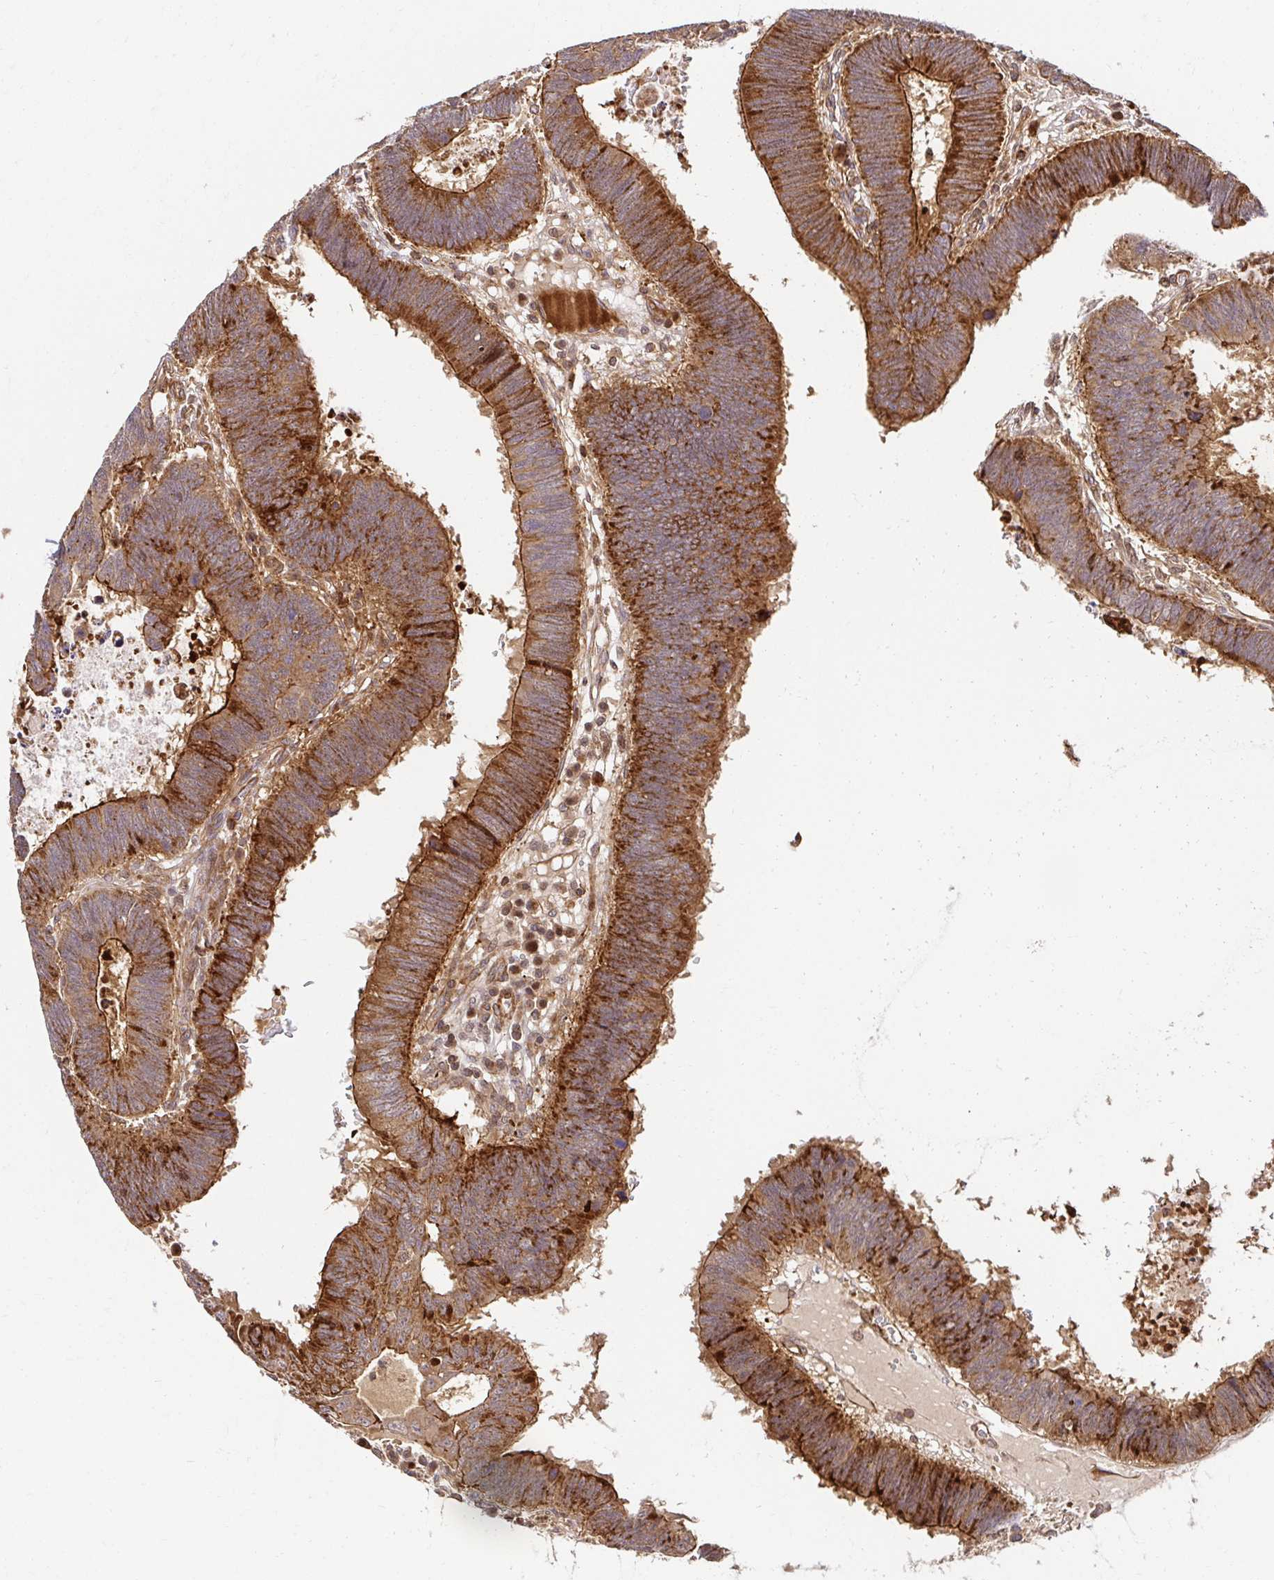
{"staining": {"intensity": "moderate", "quantity": ">75%", "location": "cytoplasmic/membranous"}, "tissue": "colorectal cancer", "cell_type": "Tumor cells", "image_type": "cancer", "snomed": [{"axis": "morphology", "description": "Adenocarcinoma, NOS"}, {"axis": "topography", "description": "Colon"}], "caption": "IHC (DAB (3,3'-diaminobenzidine)) staining of human colorectal cancer demonstrates moderate cytoplasmic/membranous protein positivity in approximately >75% of tumor cells.", "gene": "PSMA4", "patient": {"sex": "male", "age": 62}}